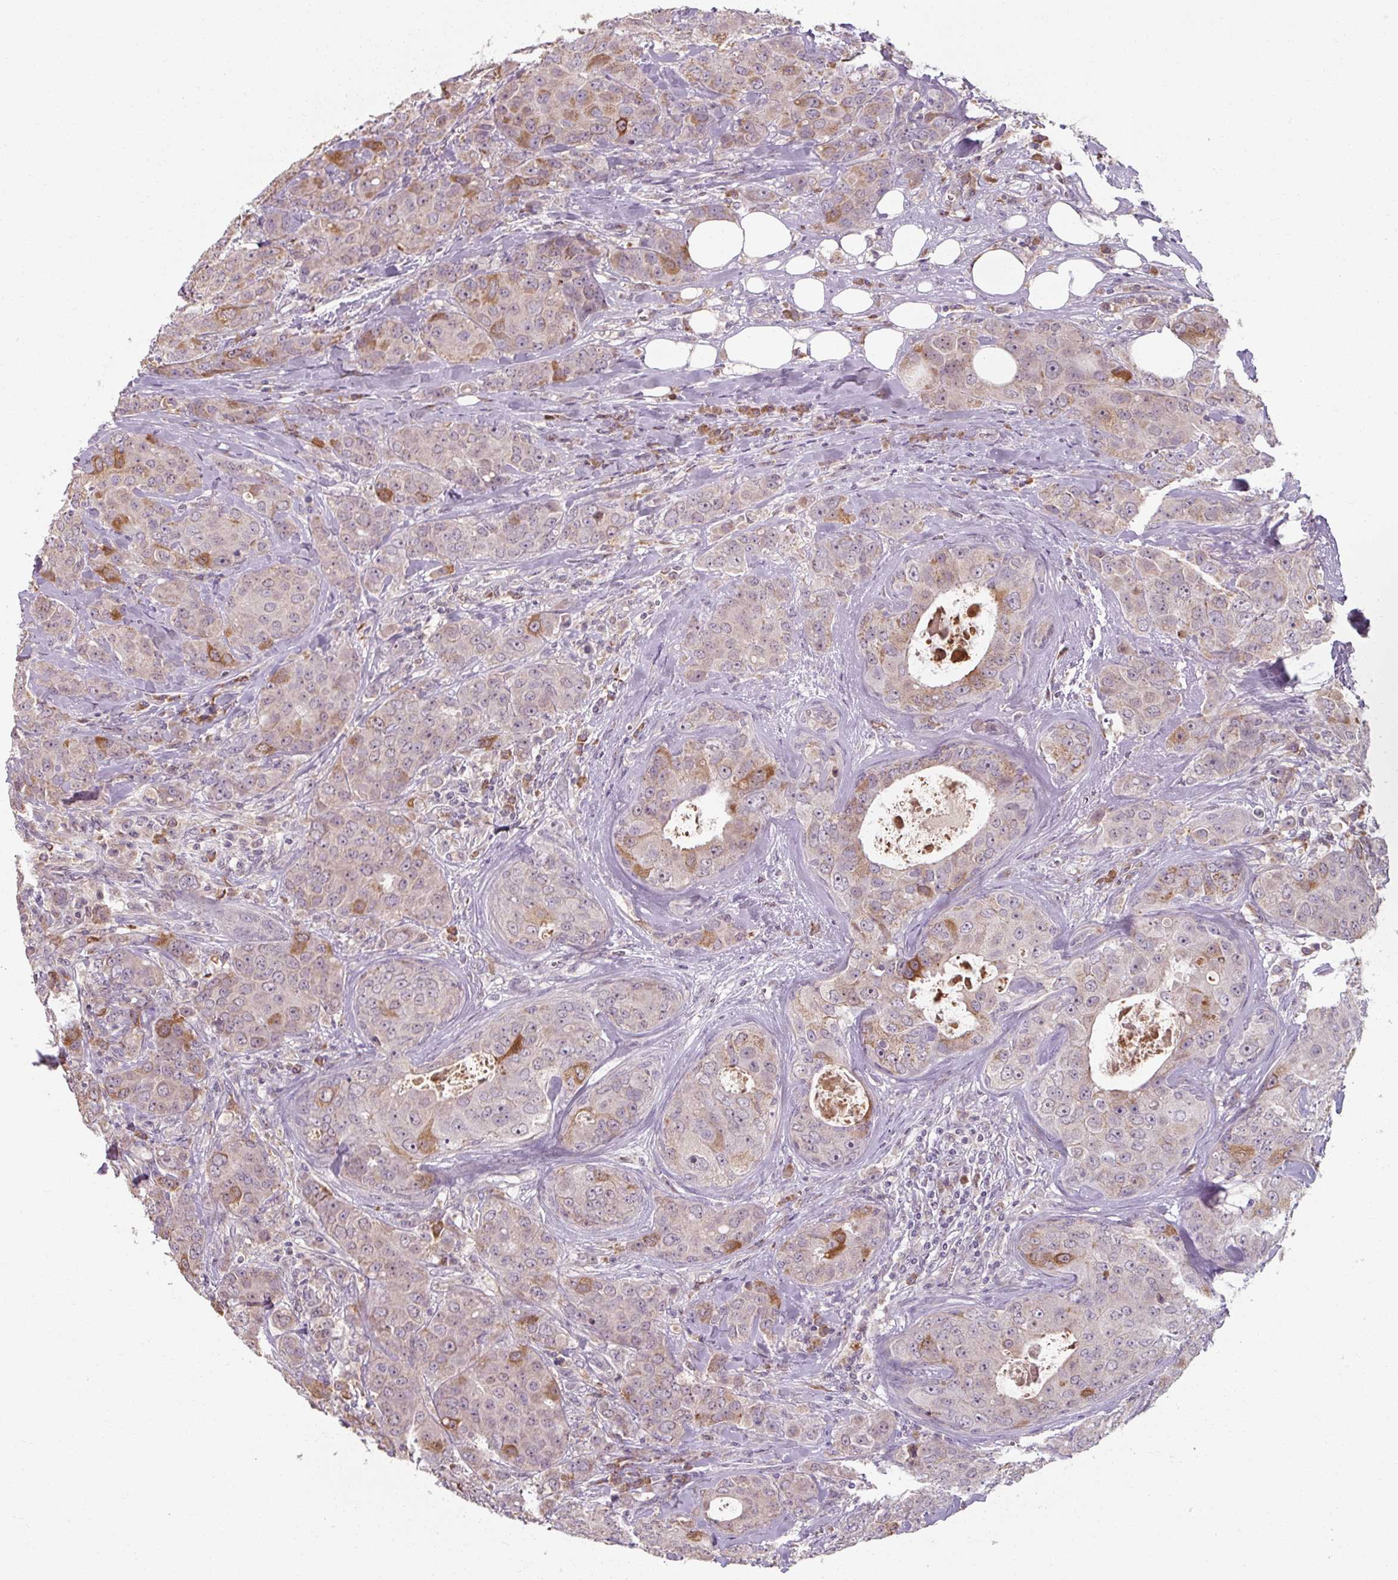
{"staining": {"intensity": "moderate", "quantity": "<25%", "location": "cytoplasmic/membranous"}, "tissue": "breast cancer", "cell_type": "Tumor cells", "image_type": "cancer", "snomed": [{"axis": "morphology", "description": "Duct carcinoma"}, {"axis": "topography", "description": "Breast"}], "caption": "DAB immunohistochemical staining of human breast infiltrating ductal carcinoma reveals moderate cytoplasmic/membranous protein positivity in approximately <25% of tumor cells.", "gene": "TSEN54", "patient": {"sex": "female", "age": 43}}